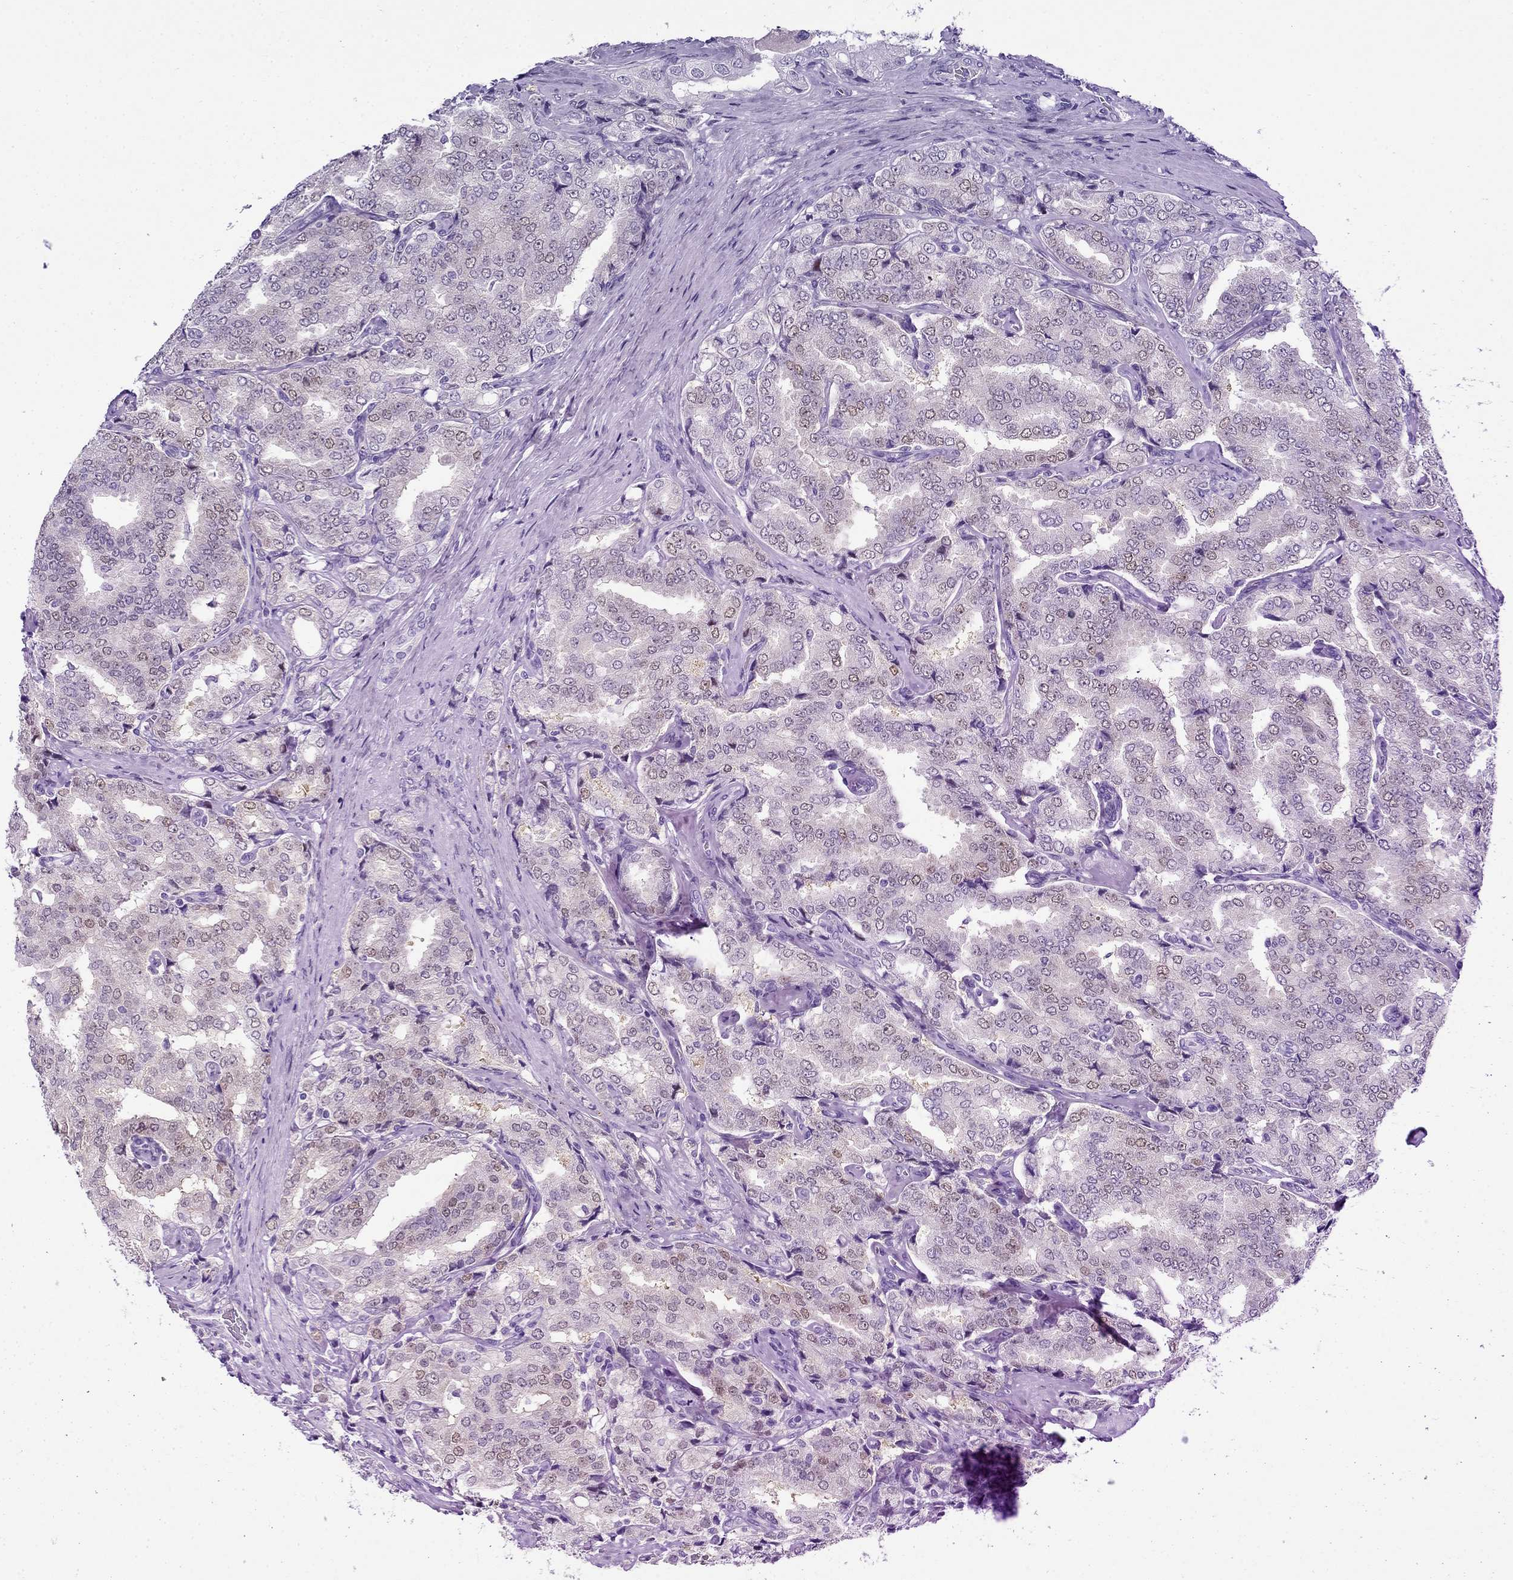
{"staining": {"intensity": "negative", "quantity": "none", "location": "none"}, "tissue": "prostate cancer", "cell_type": "Tumor cells", "image_type": "cancer", "snomed": [{"axis": "morphology", "description": "Adenocarcinoma, NOS"}, {"axis": "topography", "description": "Prostate"}], "caption": "This is an IHC image of human prostate cancer. There is no expression in tumor cells.", "gene": "MYO15A", "patient": {"sex": "male", "age": 65}}